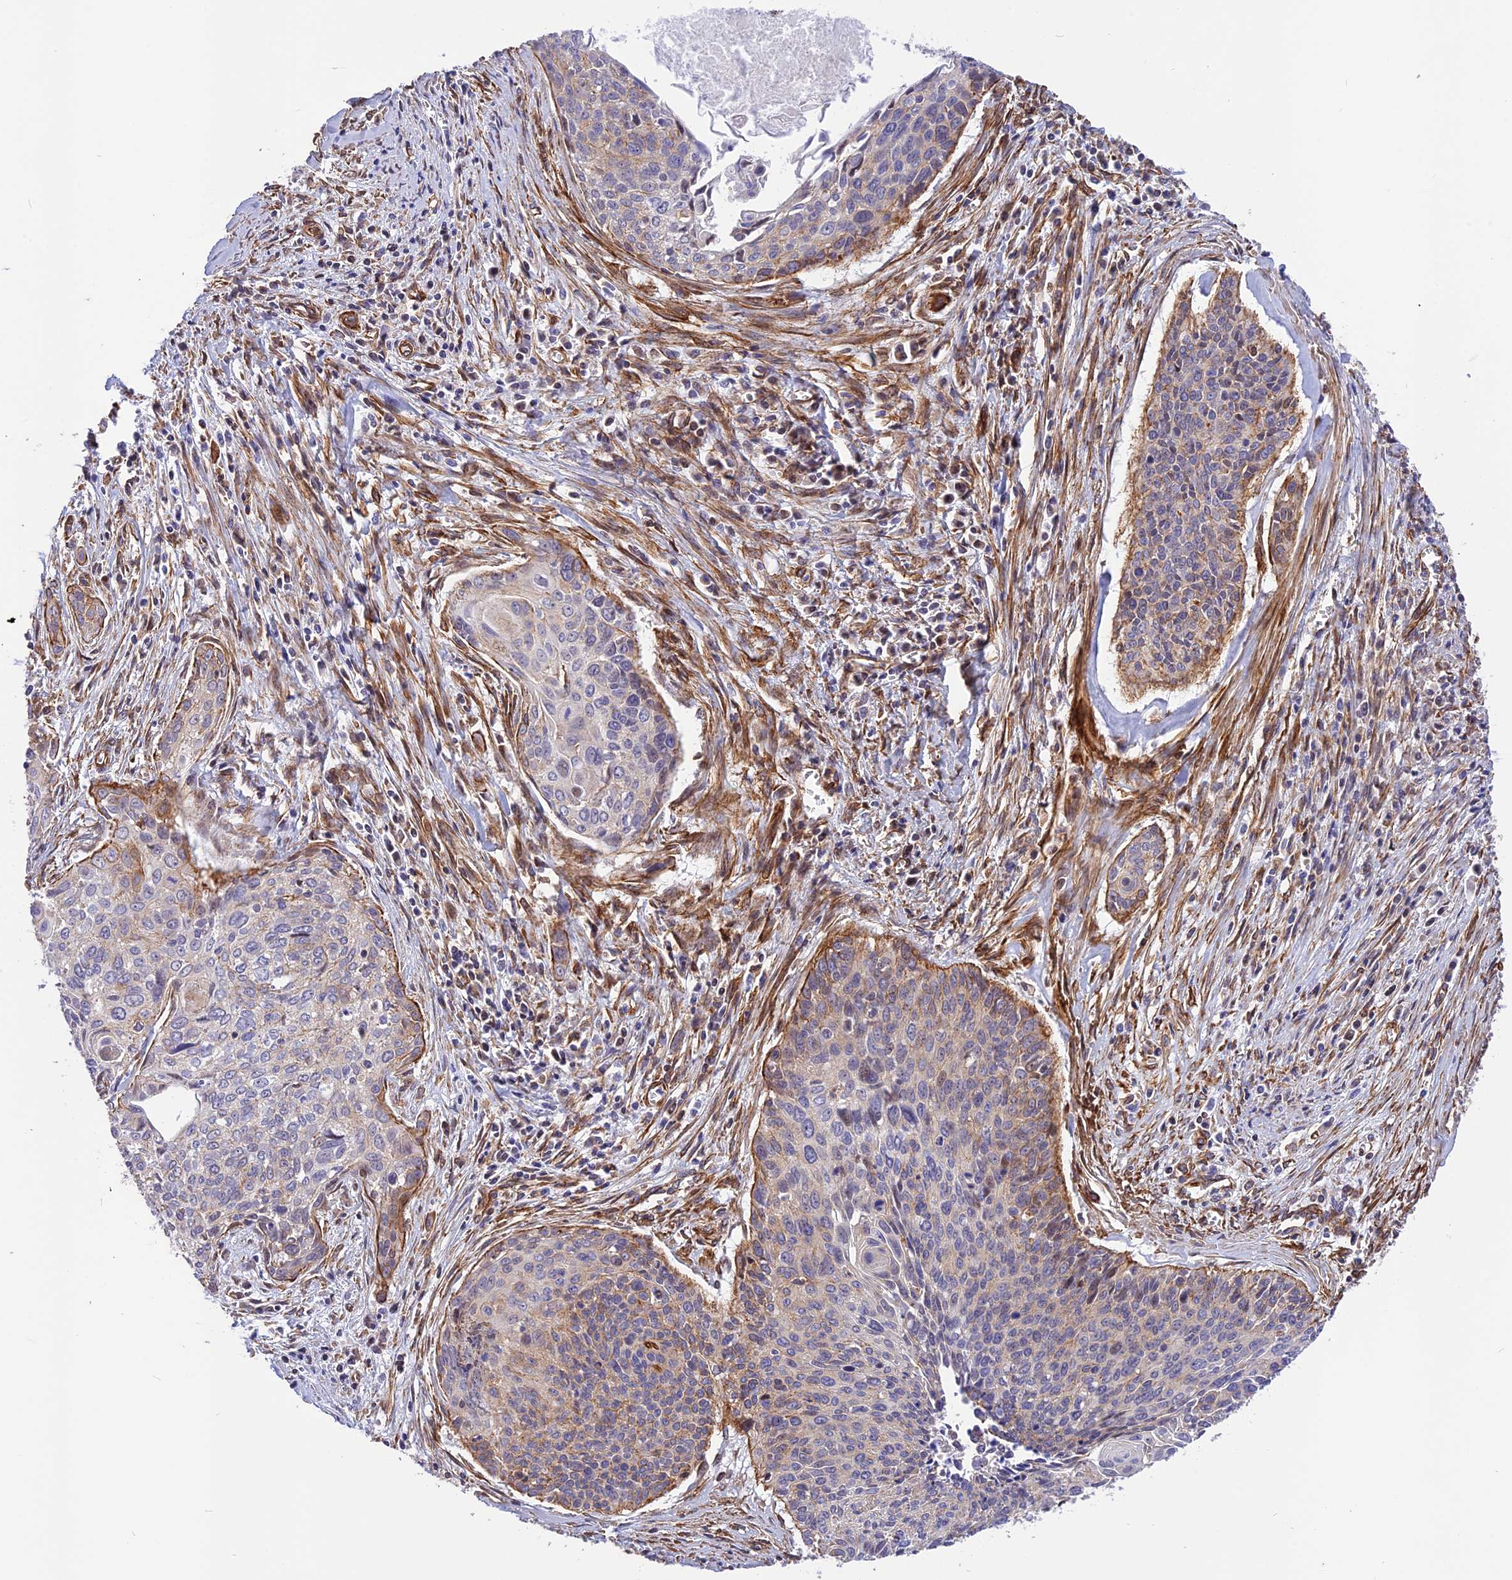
{"staining": {"intensity": "negative", "quantity": "none", "location": "none"}, "tissue": "cervical cancer", "cell_type": "Tumor cells", "image_type": "cancer", "snomed": [{"axis": "morphology", "description": "Squamous cell carcinoma, NOS"}, {"axis": "topography", "description": "Cervix"}], "caption": "Cervical cancer was stained to show a protein in brown. There is no significant positivity in tumor cells.", "gene": "R3HDM4", "patient": {"sex": "female", "age": 55}}